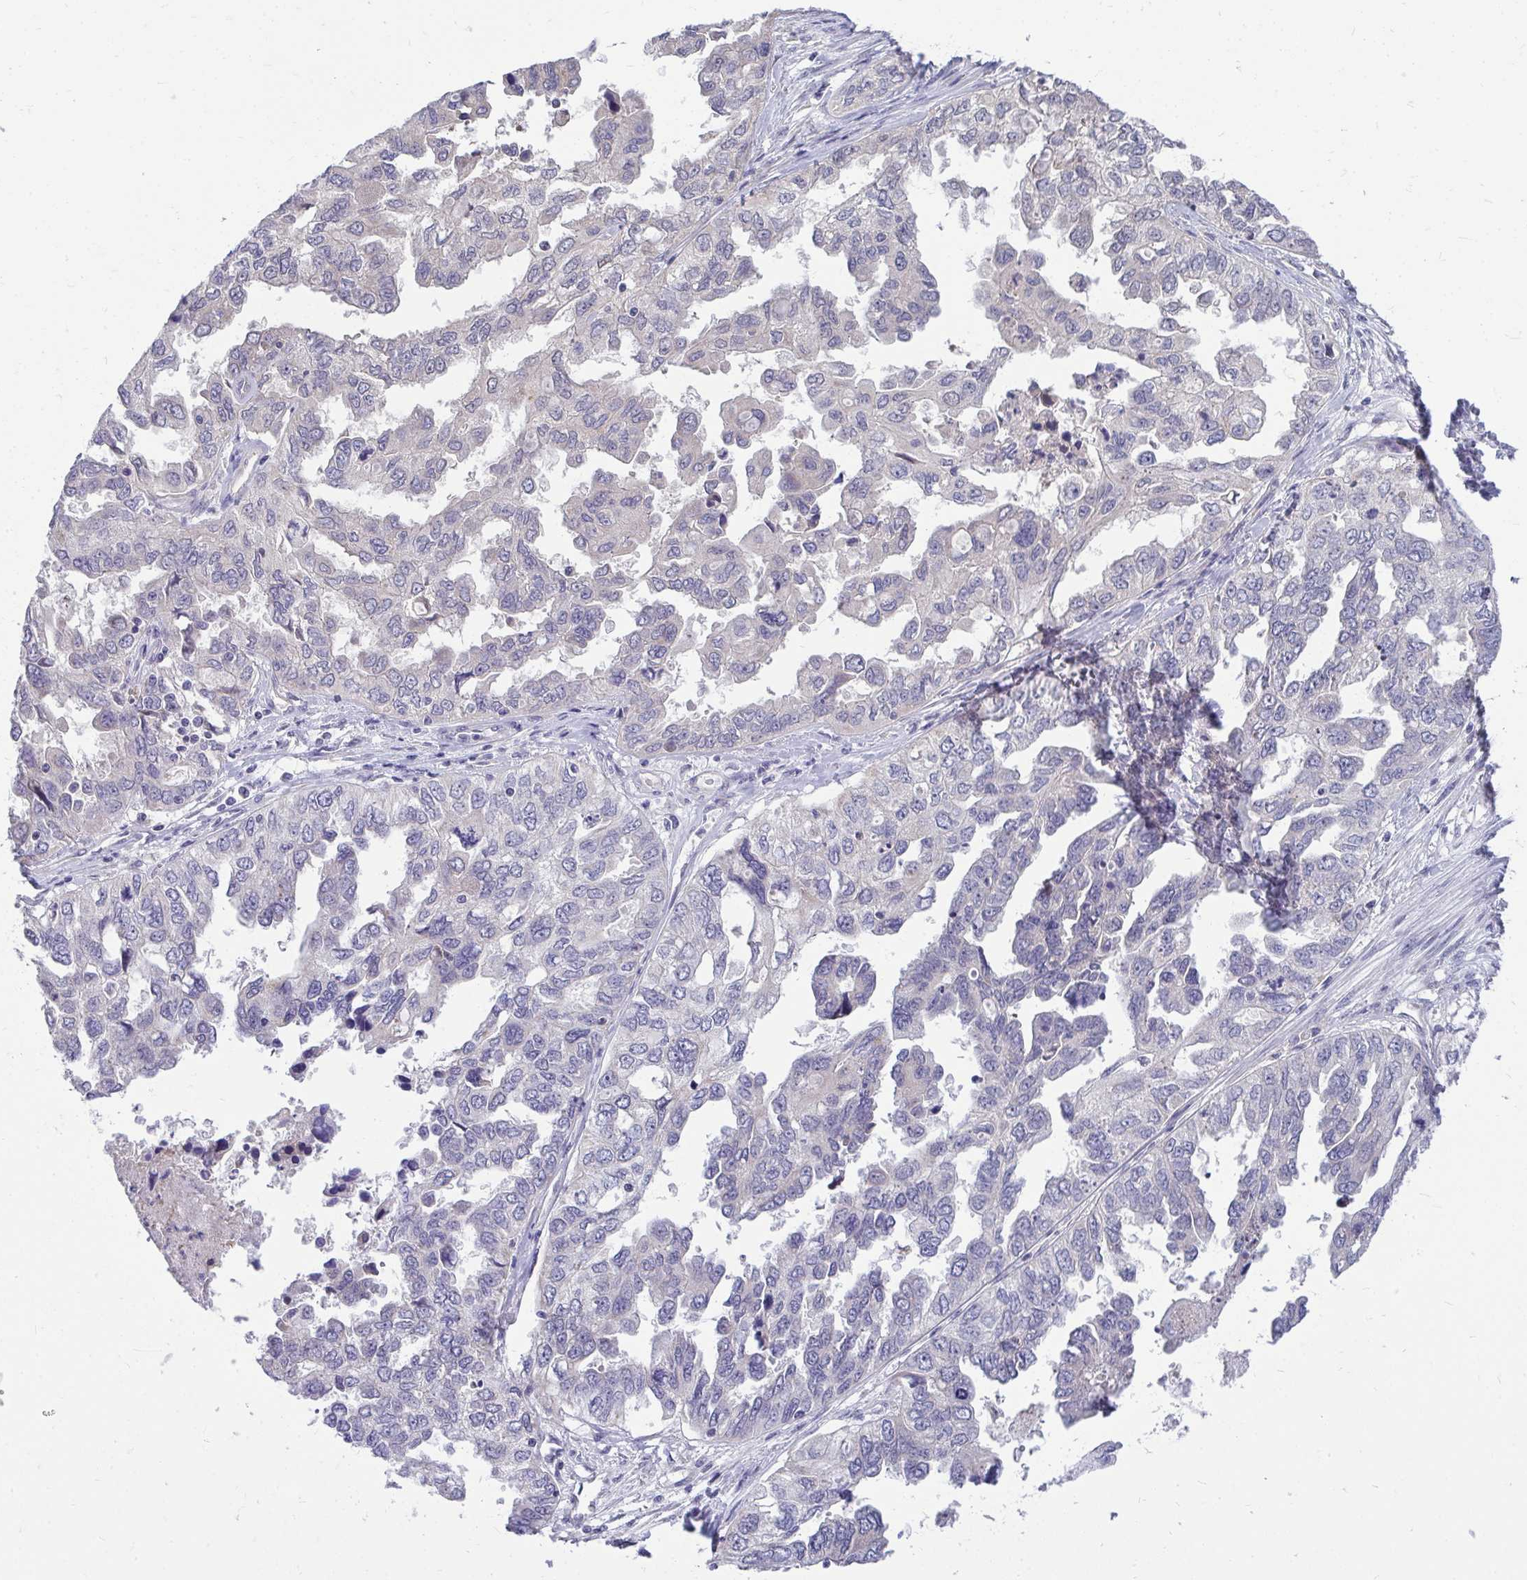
{"staining": {"intensity": "negative", "quantity": "none", "location": "none"}, "tissue": "ovarian cancer", "cell_type": "Tumor cells", "image_type": "cancer", "snomed": [{"axis": "morphology", "description": "Cystadenocarcinoma, serous, NOS"}, {"axis": "topography", "description": "Ovary"}], "caption": "DAB immunohistochemical staining of ovarian serous cystadenocarcinoma displays no significant expression in tumor cells.", "gene": "MROH8", "patient": {"sex": "female", "age": 53}}